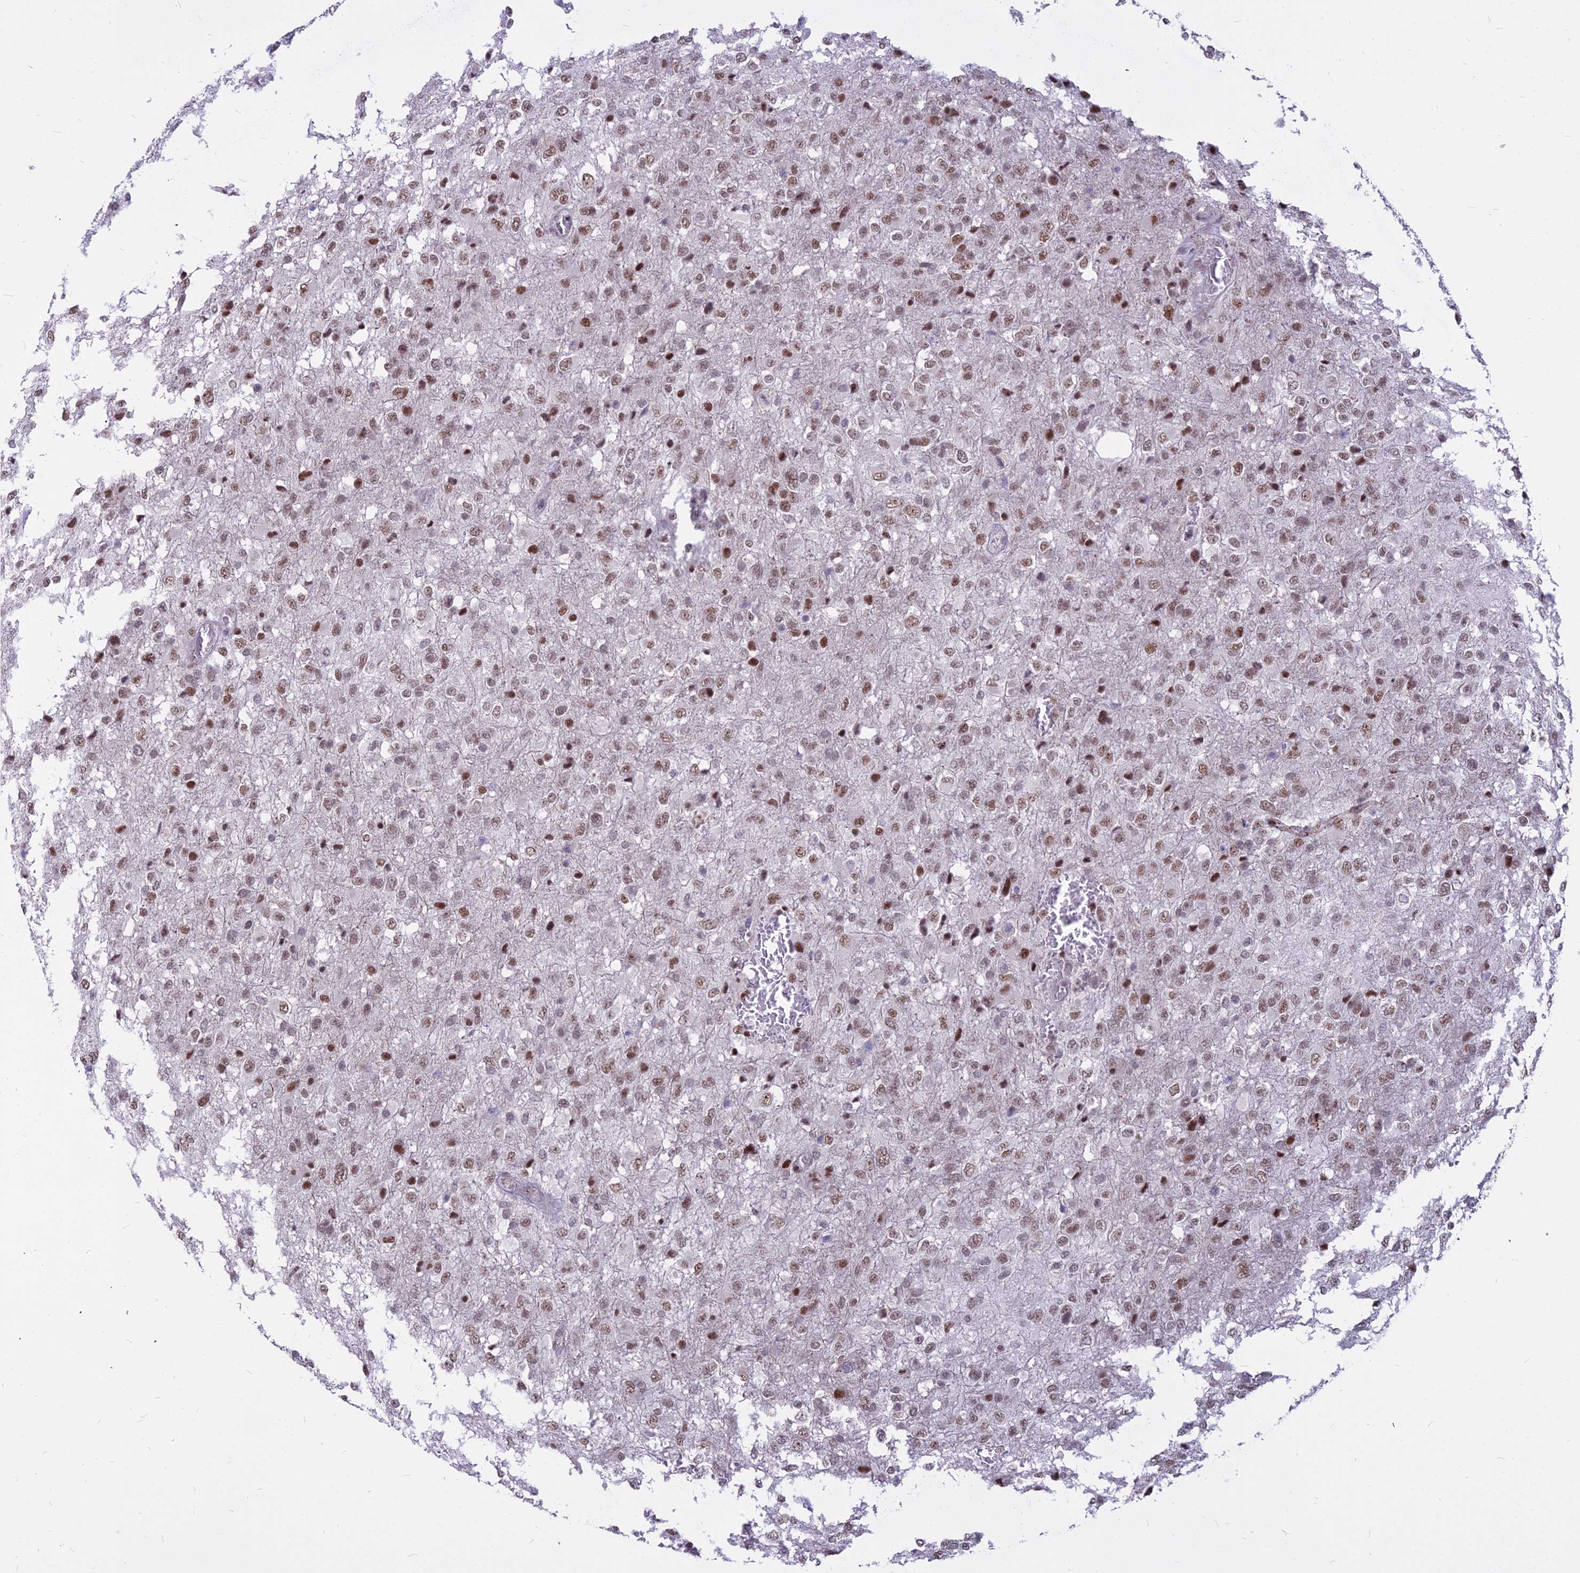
{"staining": {"intensity": "moderate", "quantity": "25%-75%", "location": "nuclear"}, "tissue": "glioma", "cell_type": "Tumor cells", "image_type": "cancer", "snomed": [{"axis": "morphology", "description": "Glioma, malignant, High grade"}, {"axis": "topography", "description": "Brain"}], "caption": "Human glioma stained for a protein (brown) shows moderate nuclear positive positivity in approximately 25%-75% of tumor cells.", "gene": "ALG10", "patient": {"sex": "female", "age": 74}}